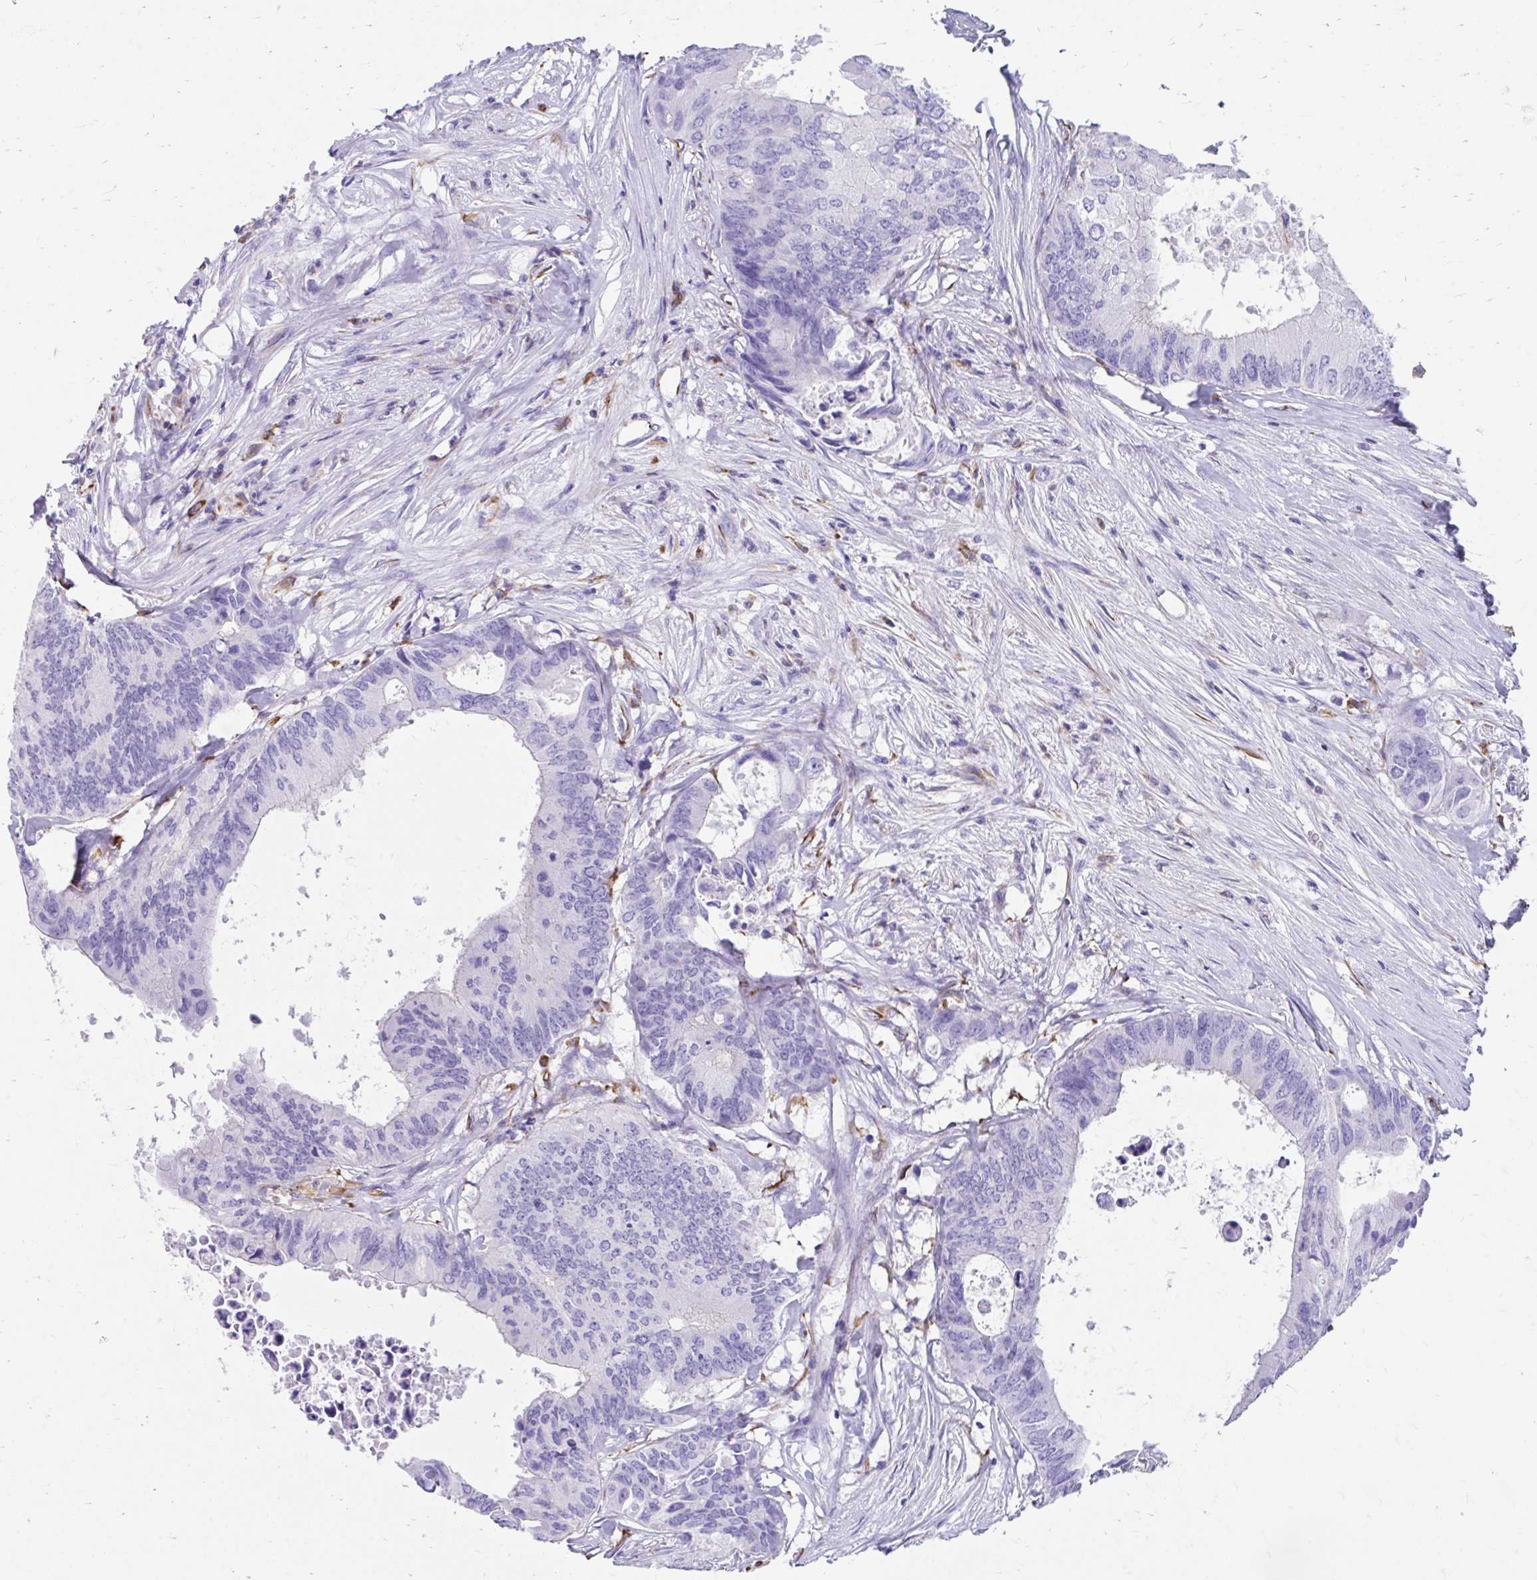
{"staining": {"intensity": "negative", "quantity": "none", "location": "none"}, "tissue": "colorectal cancer", "cell_type": "Tumor cells", "image_type": "cancer", "snomed": [{"axis": "morphology", "description": "Adenocarcinoma, NOS"}, {"axis": "topography", "description": "Colon"}], "caption": "The histopathology image demonstrates no significant positivity in tumor cells of colorectal cancer. (Stains: DAB IHC with hematoxylin counter stain, Microscopy: brightfield microscopy at high magnification).", "gene": "ZNF699", "patient": {"sex": "male", "age": 71}}